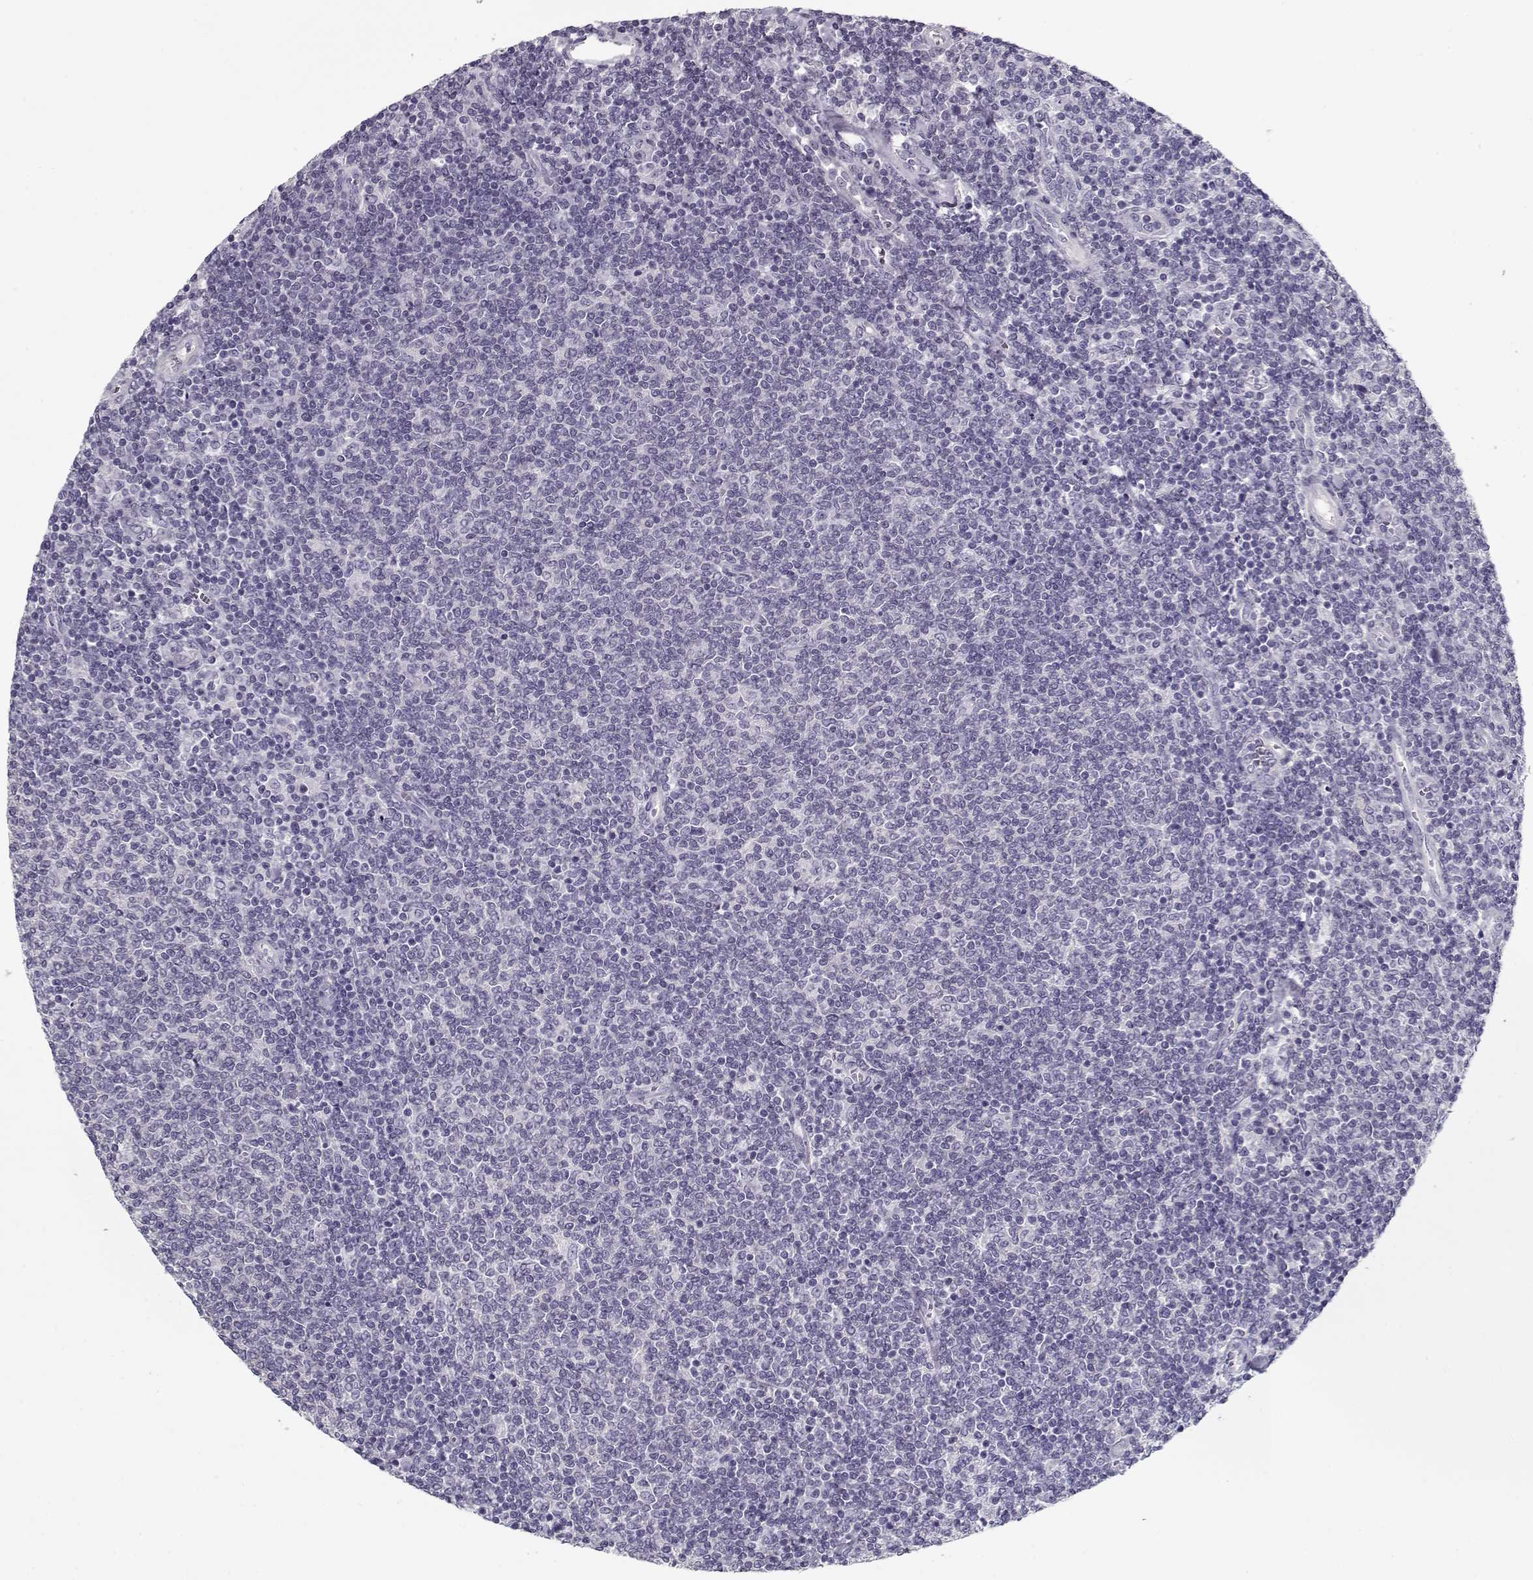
{"staining": {"intensity": "negative", "quantity": "none", "location": "none"}, "tissue": "lymphoma", "cell_type": "Tumor cells", "image_type": "cancer", "snomed": [{"axis": "morphology", "description": "Malignant lymphoma, non-Hodgkin's type, Low grade"}, {"axis": "topography", "description": "Lymph node"}], "caption": "Tumor cells are negative for protein expression in human low-grade malignant lymphoma, non-Hodgkin's type.", "gene": "CCDC136", "patient": {"sex": "male", "age": 52}}